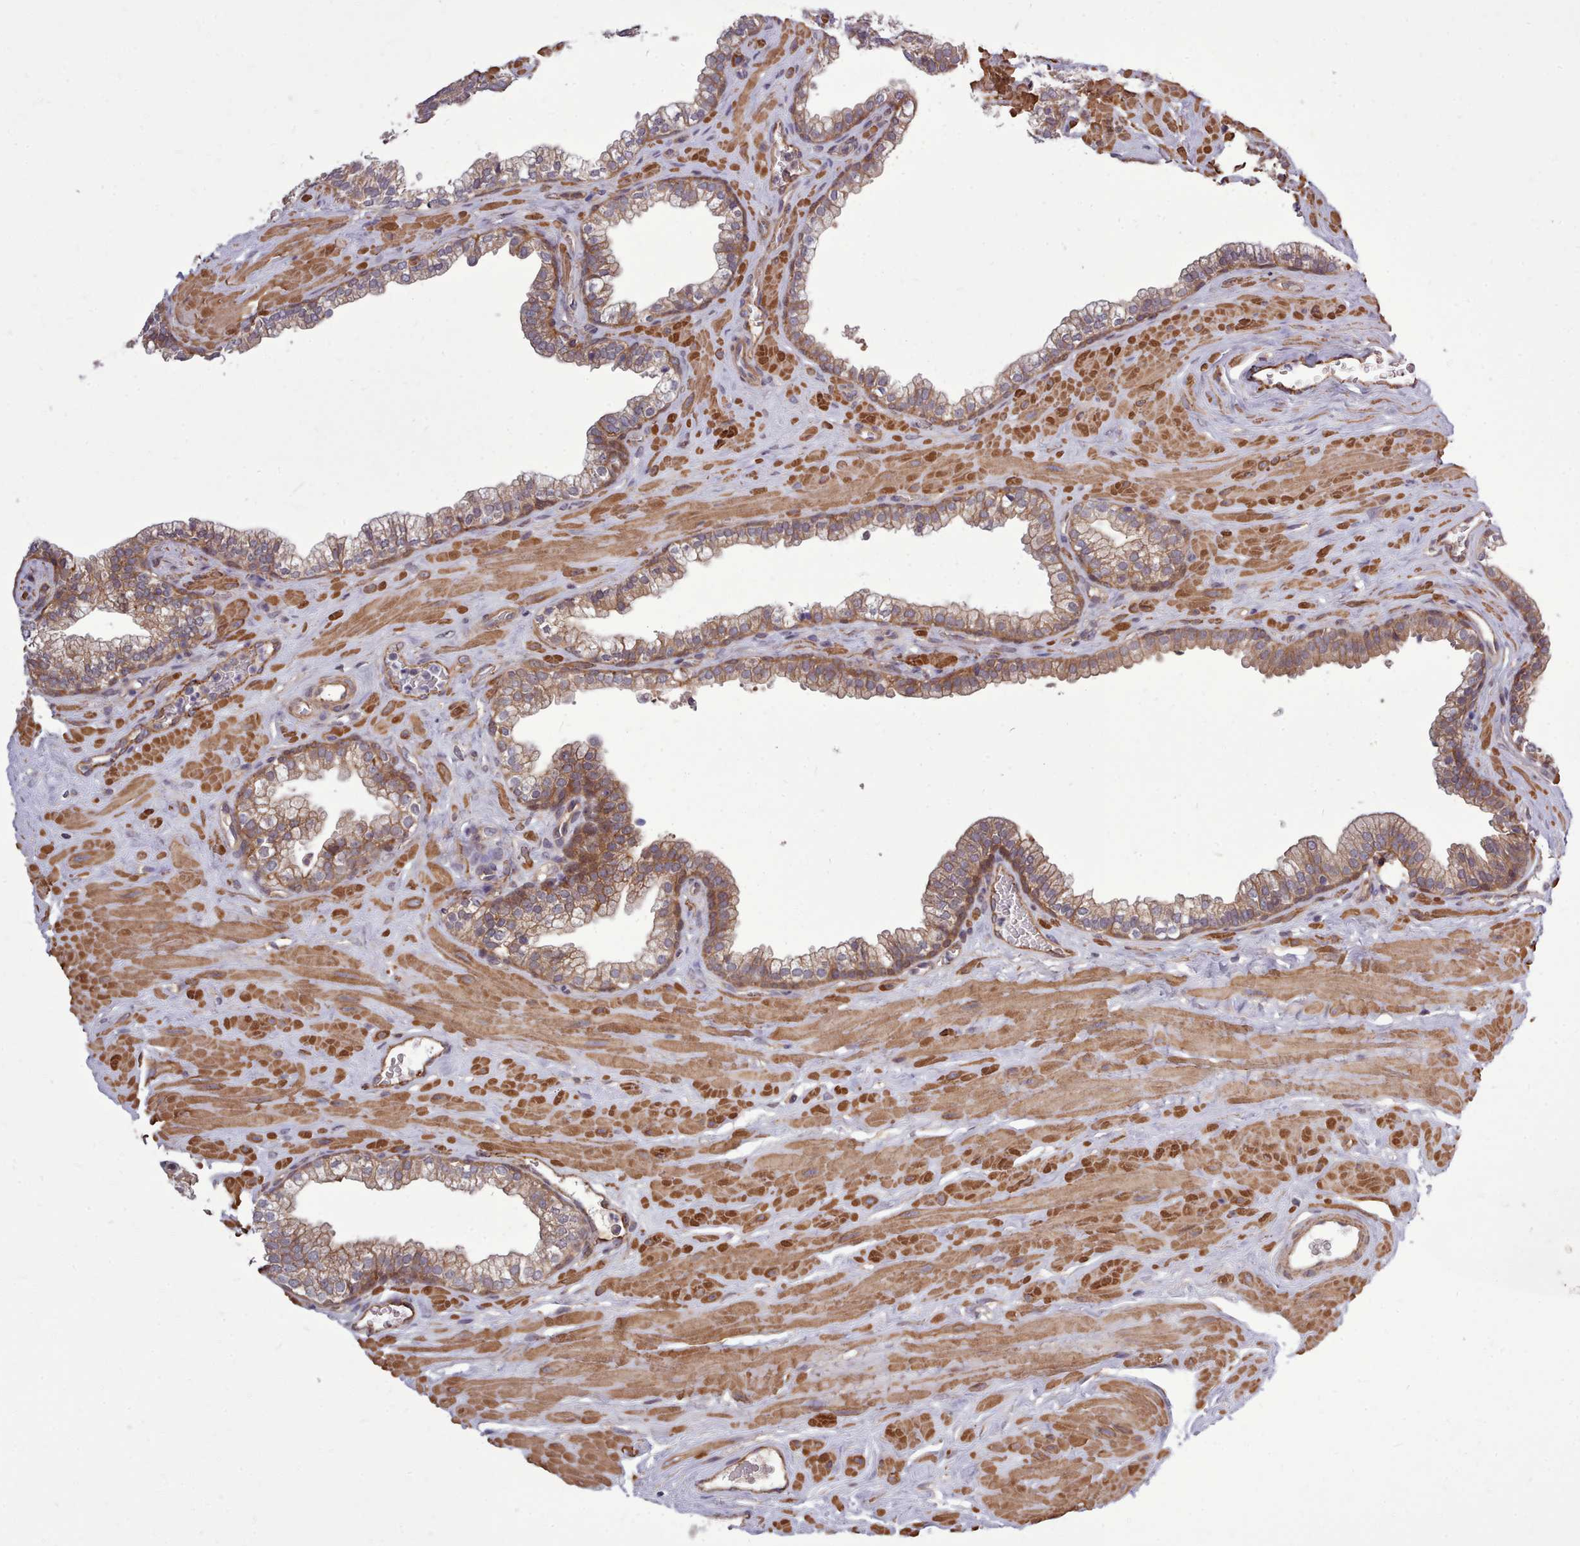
{"staining": {"intensity": "weak", "quantity": "25%-75%", "location": "cytoplasmic/membranous"}, "tissue": "prostate", "cell_type": "Glandular cells", "image_type": "normal", "snomed": [{"axis": "morphology", "description": "Normal tissue, NOS"}, {"axis": "morphology", "description": "Urothelial carcinoma, Low grade"}, {"axis": "topography", "description": "Urinary bladder"}, {"axis": "topography", "description": "Prostate"}], "caption": "Immunohistochemistry (IHC) photomicrograph of normal prostate: human prostate stained using IHC demonstrates low levels of weak protein expression localized specifically in the cytoplasmic/membranous of glandular cells, appearing as a cytoplasmic/membranous brown color.", "gene": "STUB1", "patient": {"sex": "male", "age": 60}}